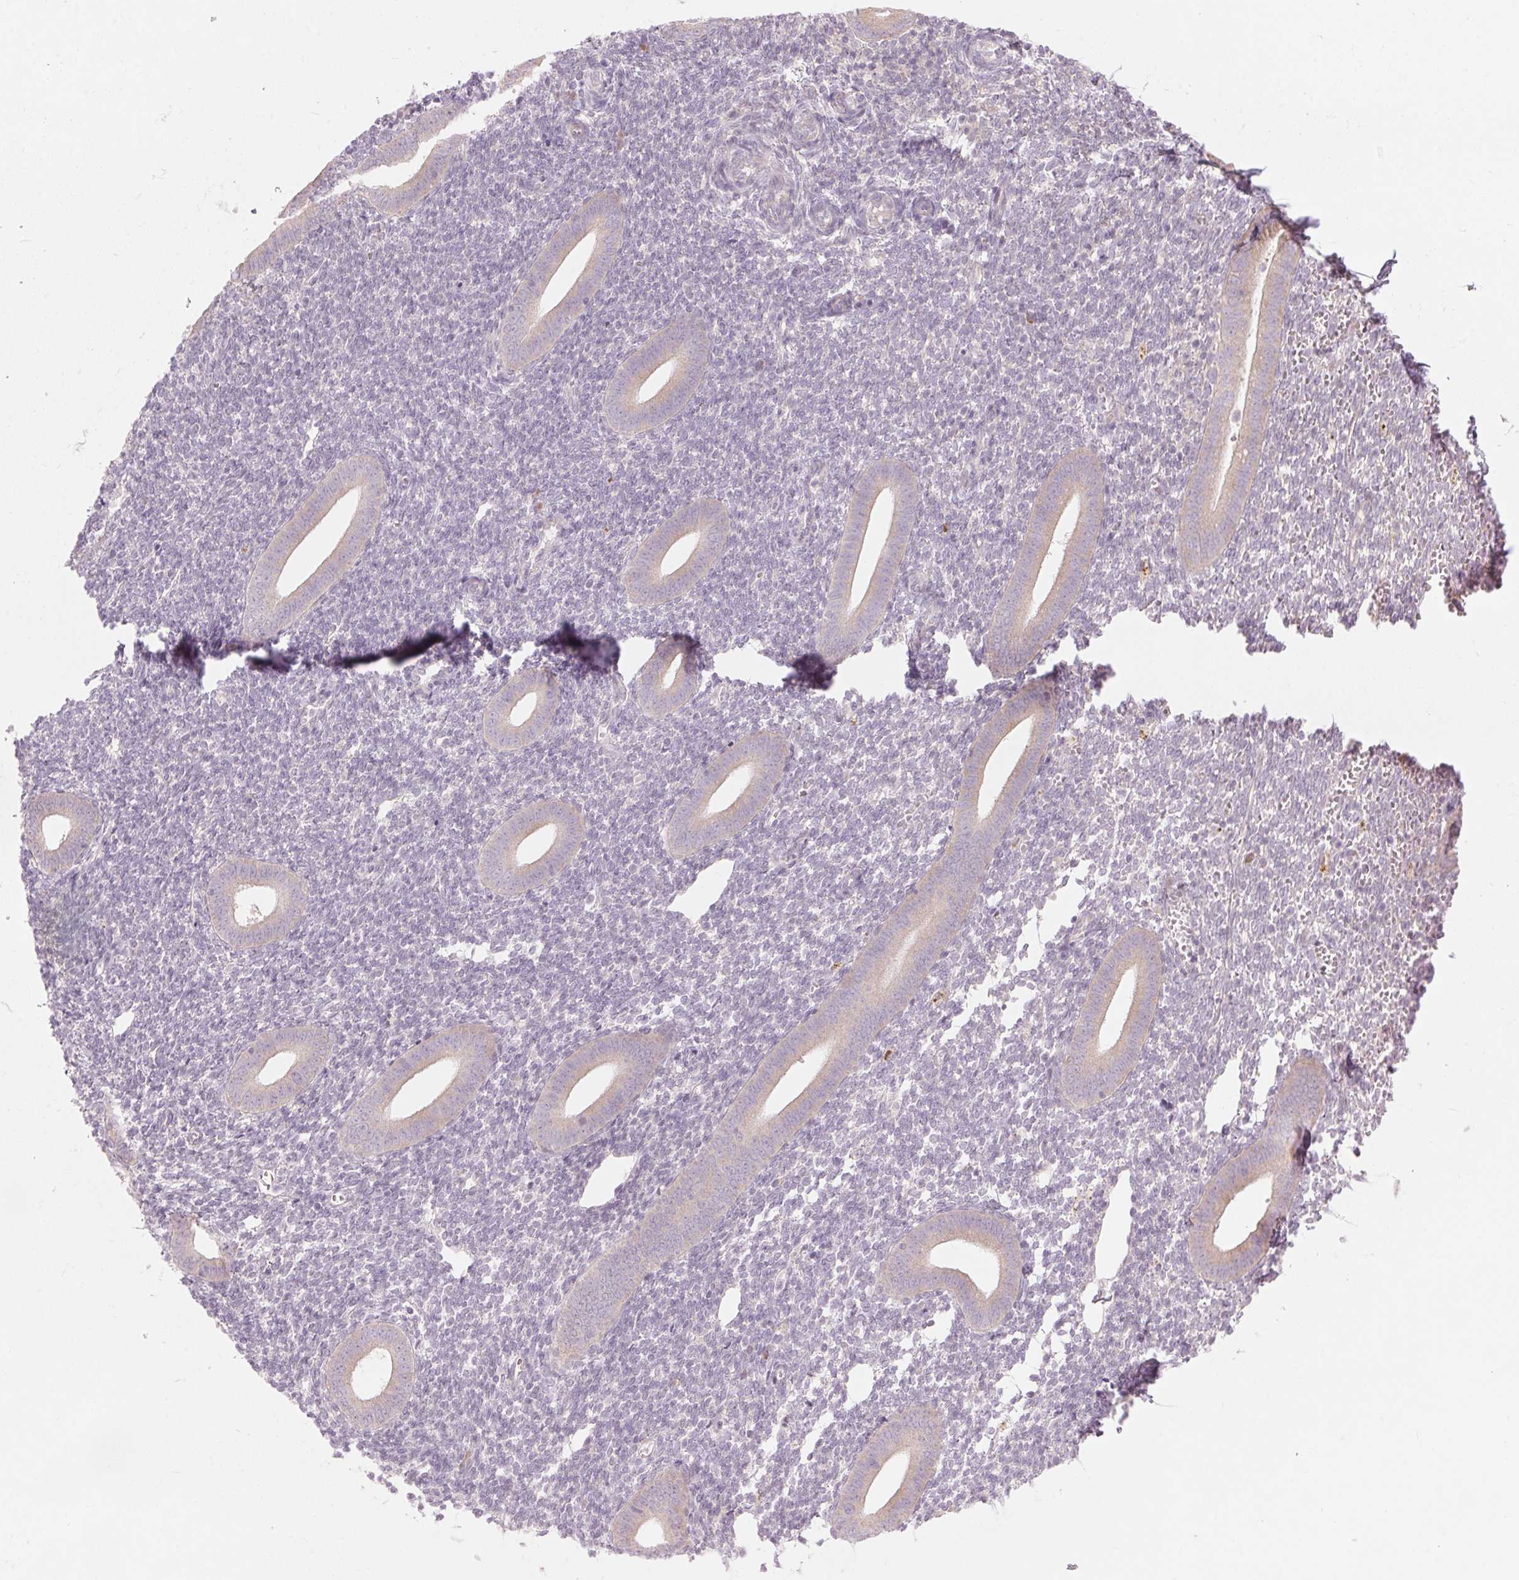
{"staining": {"intensity": "negative", "quantity": "none", "location": "none"}, "tissue": "endometrium", "cell_type": "Cells in endometrial stroma", "image_type": "normal", "snomed": [{"axis": "morphology", "description": "Normal tissue, NOS"}, {"axis": "topography", "description": "Endometrium"}], "caption": "This is a photomicrograph of IHC staining of unremarkable endometrium, which shows no positivity in cells in endometrial stroma.", "gene": "GNMT", "patient": {"sex": "female", "age": 25}}